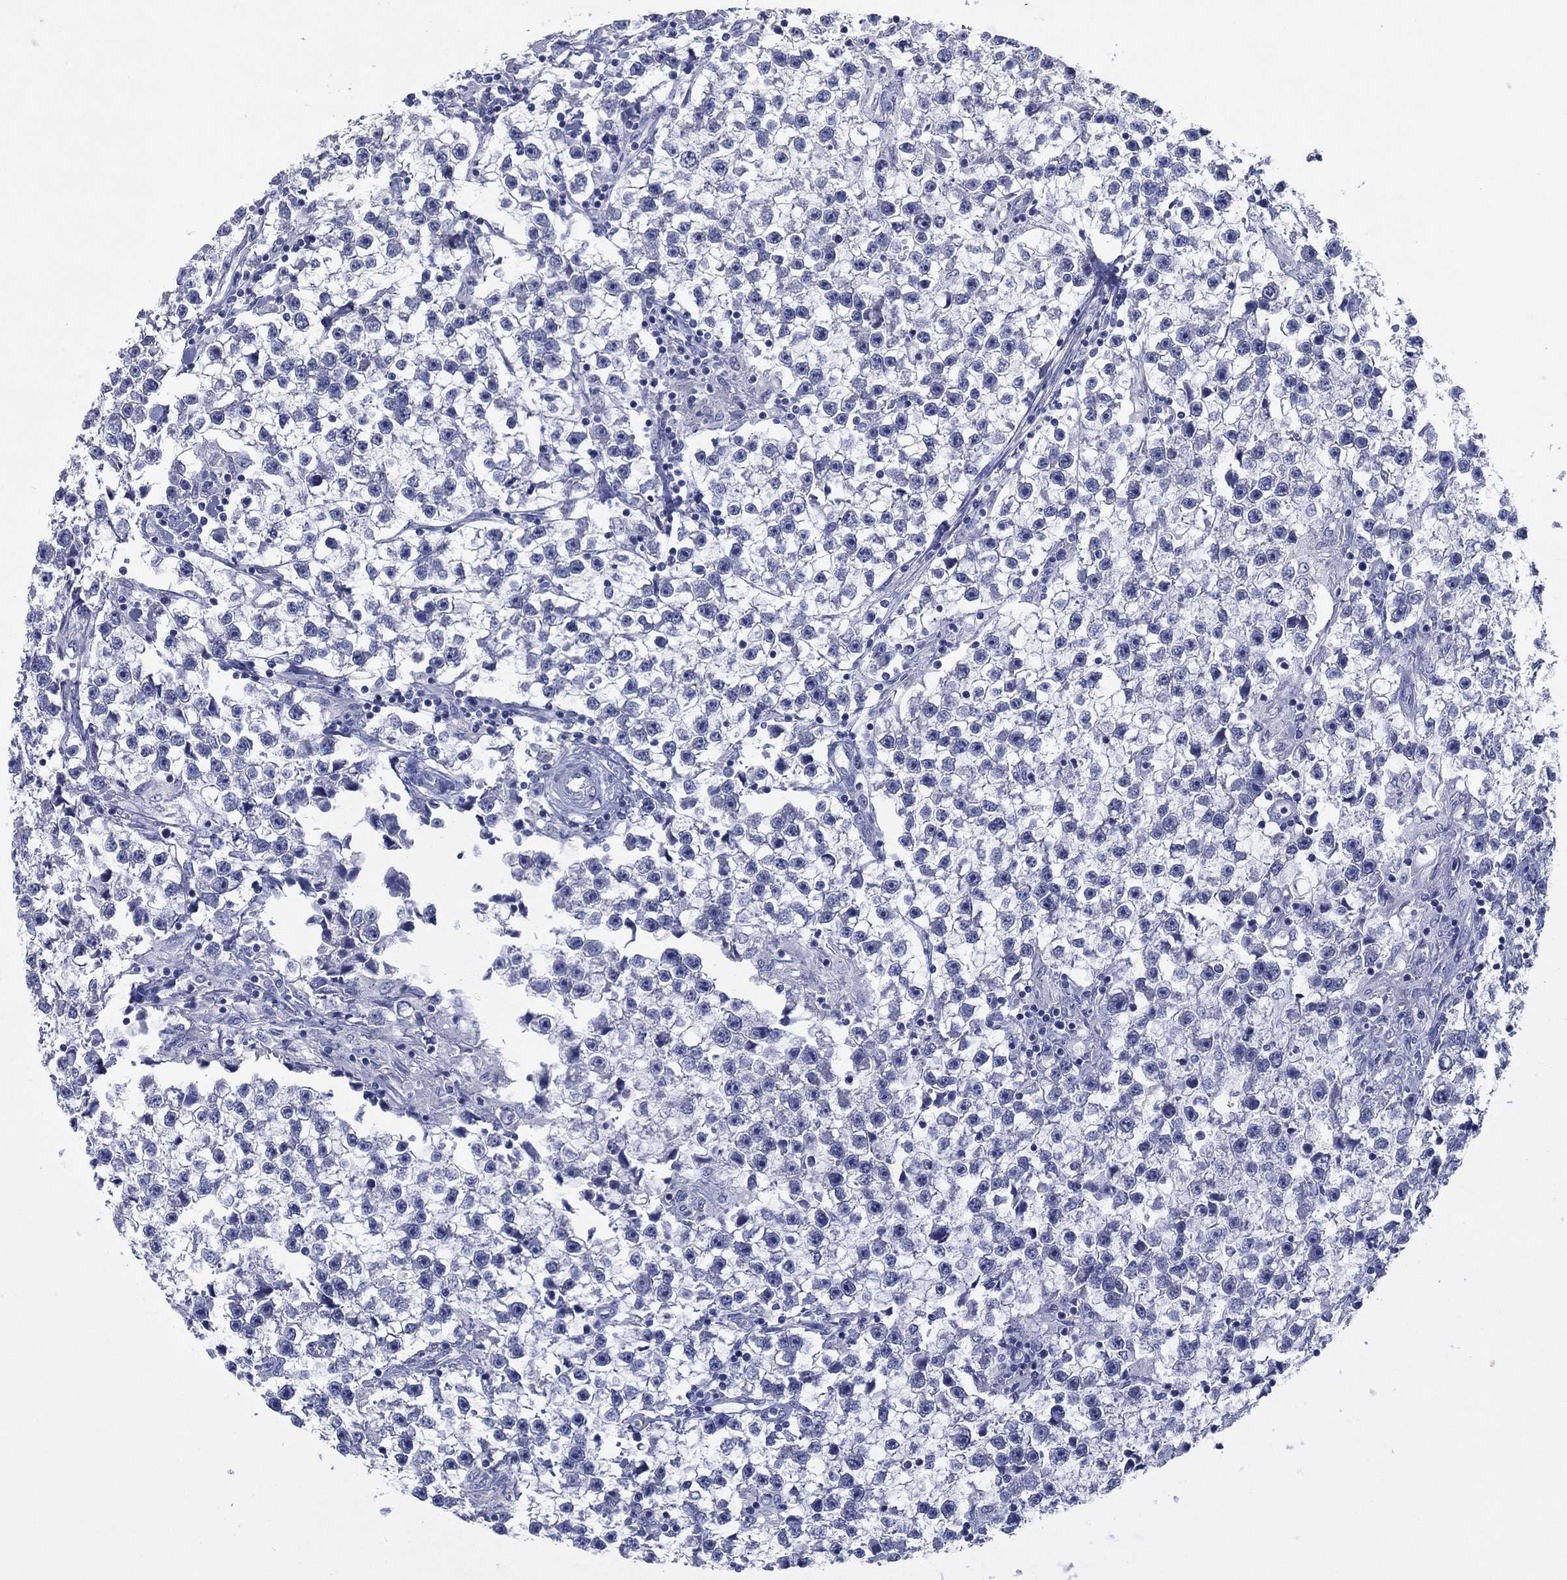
{"staining": {"intensity": "negative", "quantity": "none", "location": "none"}, "tissue": "testis cancer", "cell_type": "Tumor cells", "image_type": "cancer", "snomed": [{"axis": "morphology", "description": "Seminoma, NOS"}, {"axis": "topography", "description": "Testis"}], "caption": "Immunohistochemistry (IHC) image of neoplastic tissue: testis seminoma stained with DAB (3,3'-diaminobenzidine) demonstrates no significant protein staining in tumor cells.", "gene": "CNTNAP4", "patient": {"sex": "male", "age": 59}}